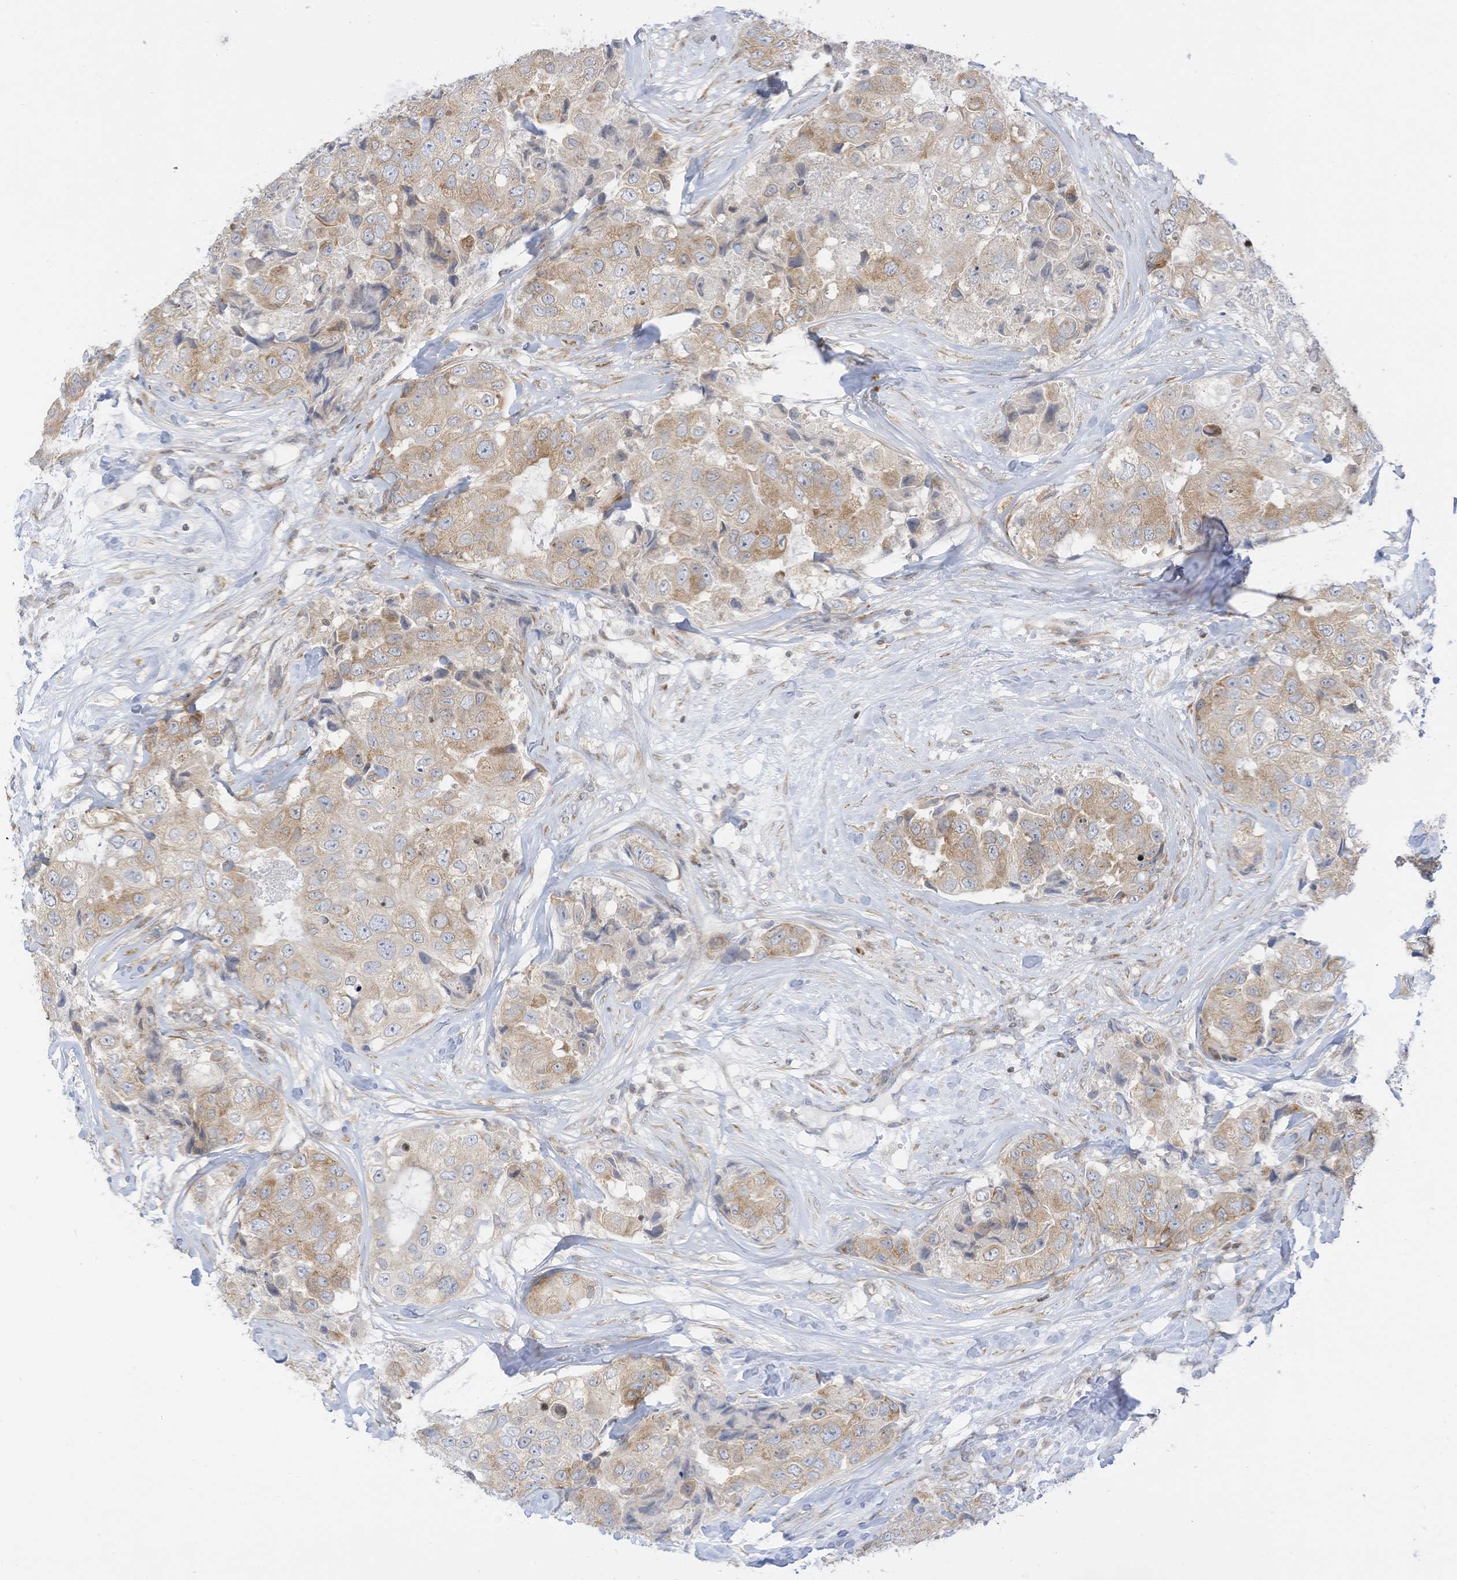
{"staining": {"intensity": "moderate", "quantity": "25%-75%", "location": "cytoplasmic/membranous"}, "tissue": "breast cancer", "cell_type": "Tumor cells", "image_type": "cancer", "snomed": [{"axis": "morphology", "description": "Duct carcinoma"}, {"axis": "topography", "description": "Breast"}], "caption": "Moderate cytoplasmic/membranous staining is identified in about 25%-75% of tumor cells in infiltrating ductal carcinoma (breast). (DAB (3,3'-diaminobenzidine) IHC with brightfield microscopy, high magnification).", "gene": "EDF1", "patient": {"sex": "female", "age": 62}}